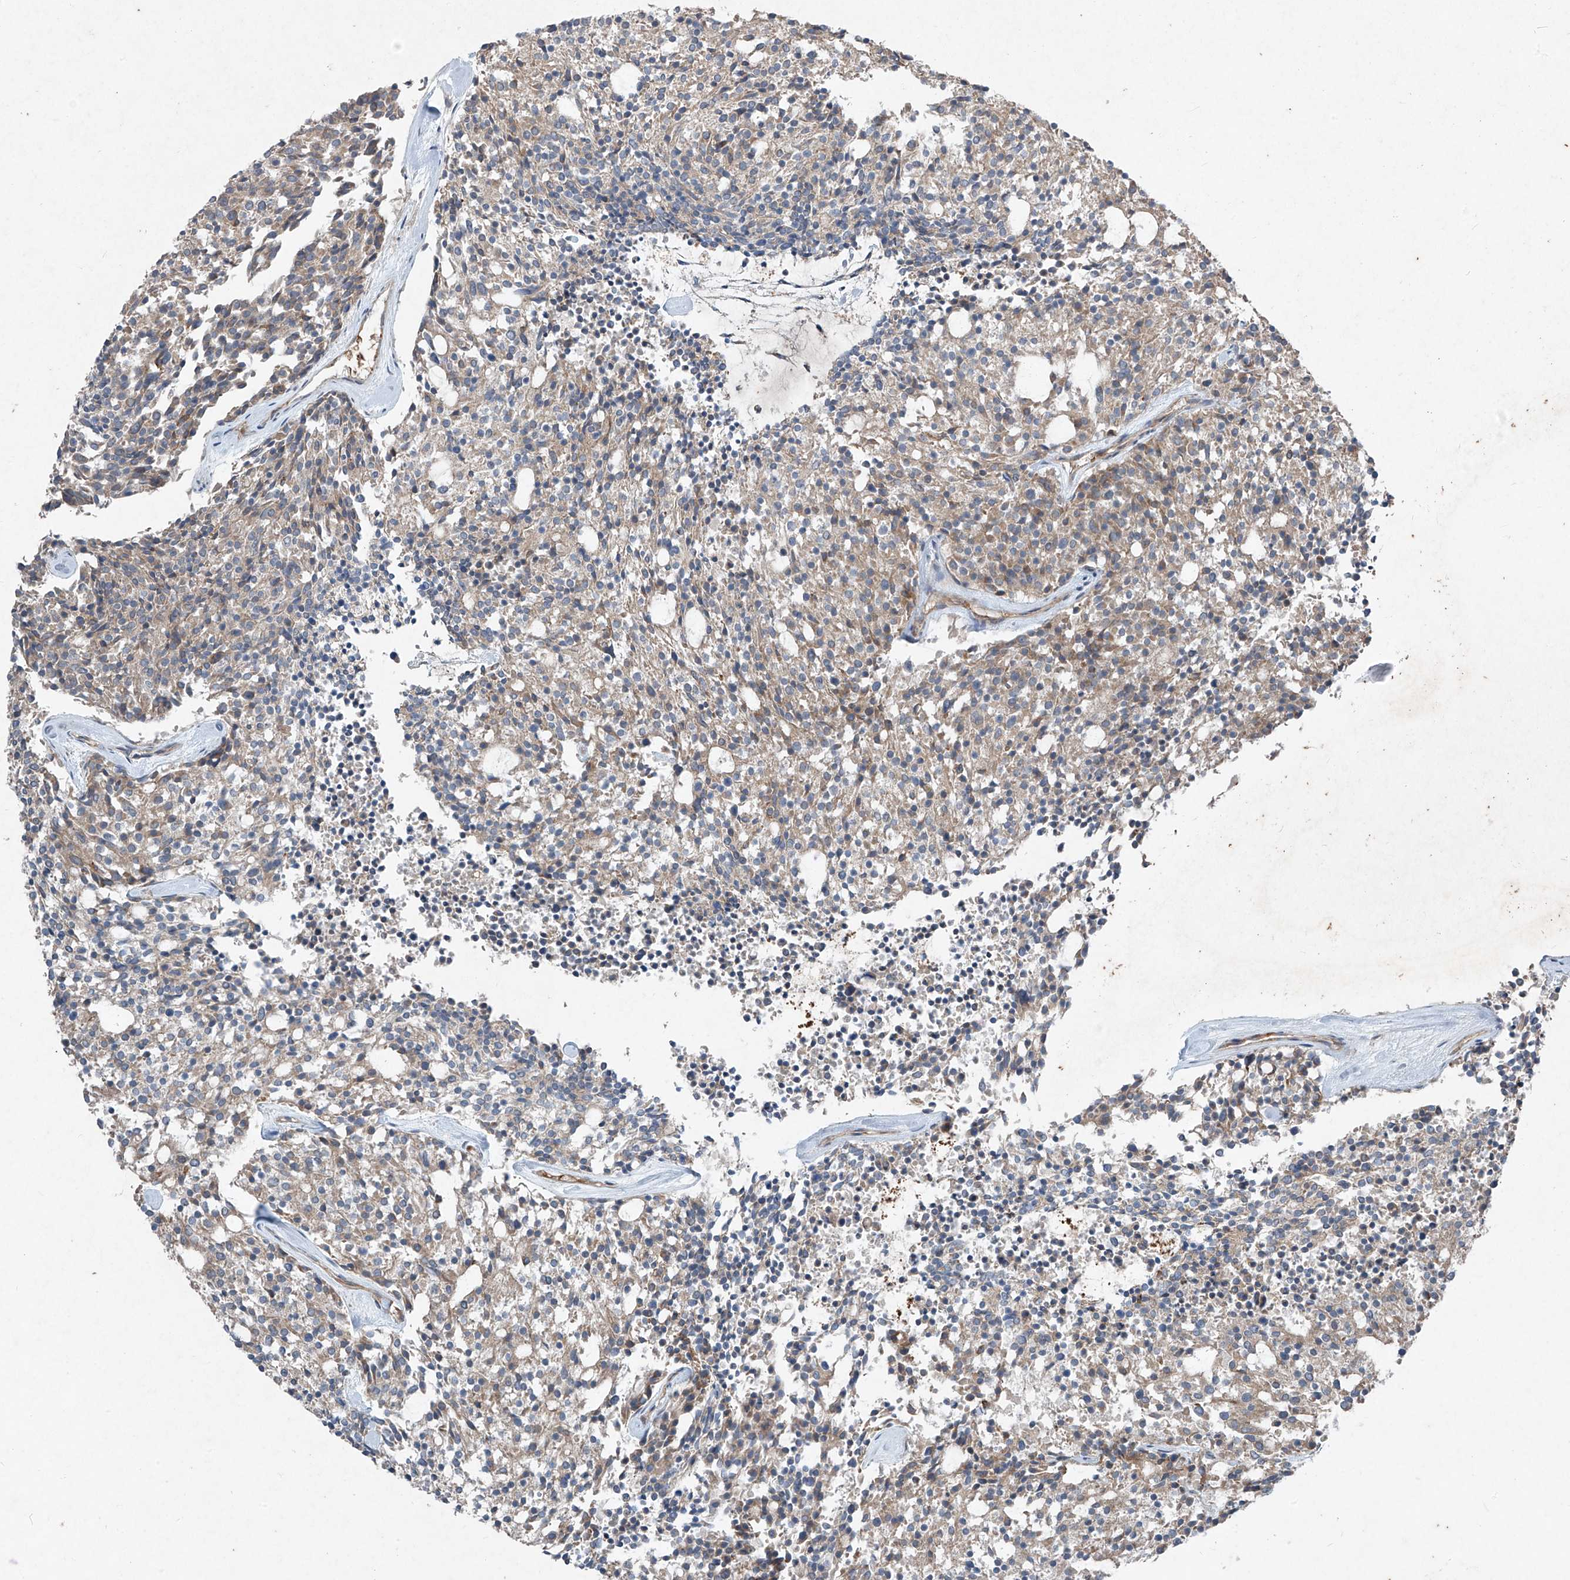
{"staining": {"intensity": "weak", "quantity": "25%-75%", "location": "cytoplasmic/membranous"}, "tissue": "carcinoid", "cell_type": "Tumor cells", "image_type": "cancer", "snomed": [{"axis": "morphology", "description": "Carcinoid, malignant, NOS"}, {"axis": "topography", "description": "Pancreas"}], "caption": "A brown stain highlights weak cytoplasmic/membranous positivity of a protein in malignant carcinoid tumor cells. The protein of interest is shown in brown color, while the nuclei are stained blue.", "gene": "FOXRED2", "patient": {"sex": "female", "age": 54}}